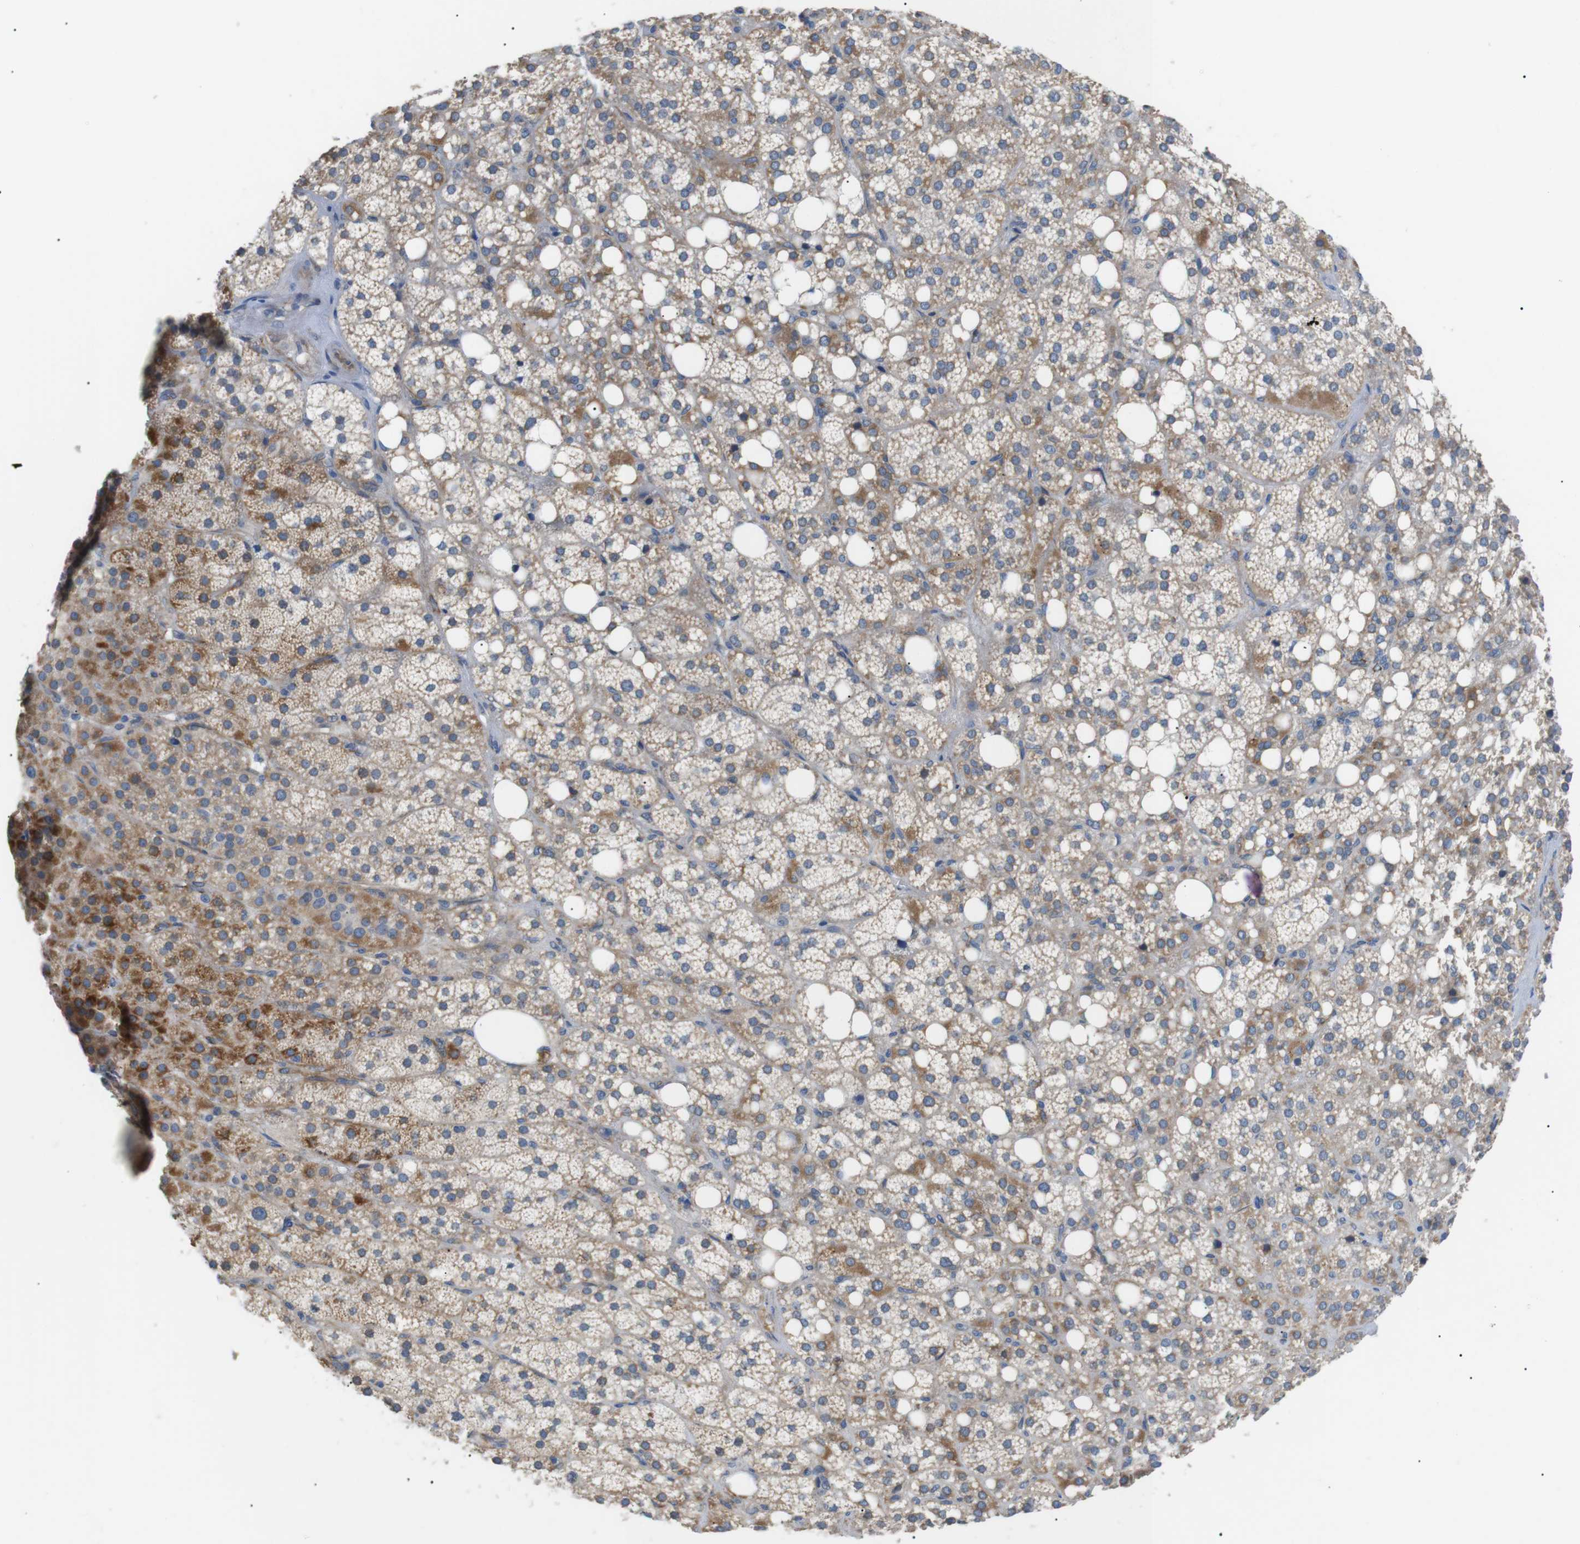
{"staining": {"intensity": "weak", "quantity": ">75%", "location": "cytoplasmic/membranous"}, "tissue": "adrenal gland", "cell_type": "Glandular cells", "image_type": "normal", "snomed": [{"axis": "morphology", "description": "Normal tissue, NOS"}, {"axis": "topography", "description": "Adrenal gland"}], "caption": "The photomicrograph shows immunohistochemical staining of benign adrenal gland. There is weak cytoplasmic/membranous staining is identified in about >75% of glandular cells. Using DAB (3,3'-diaminobenzidine) (brown) and hematoxylin (blue) stains, captured at high magnification using brightfield microscopy.", "gene": "MTARC2", "patient": {"sex": "female", "age": 59}}